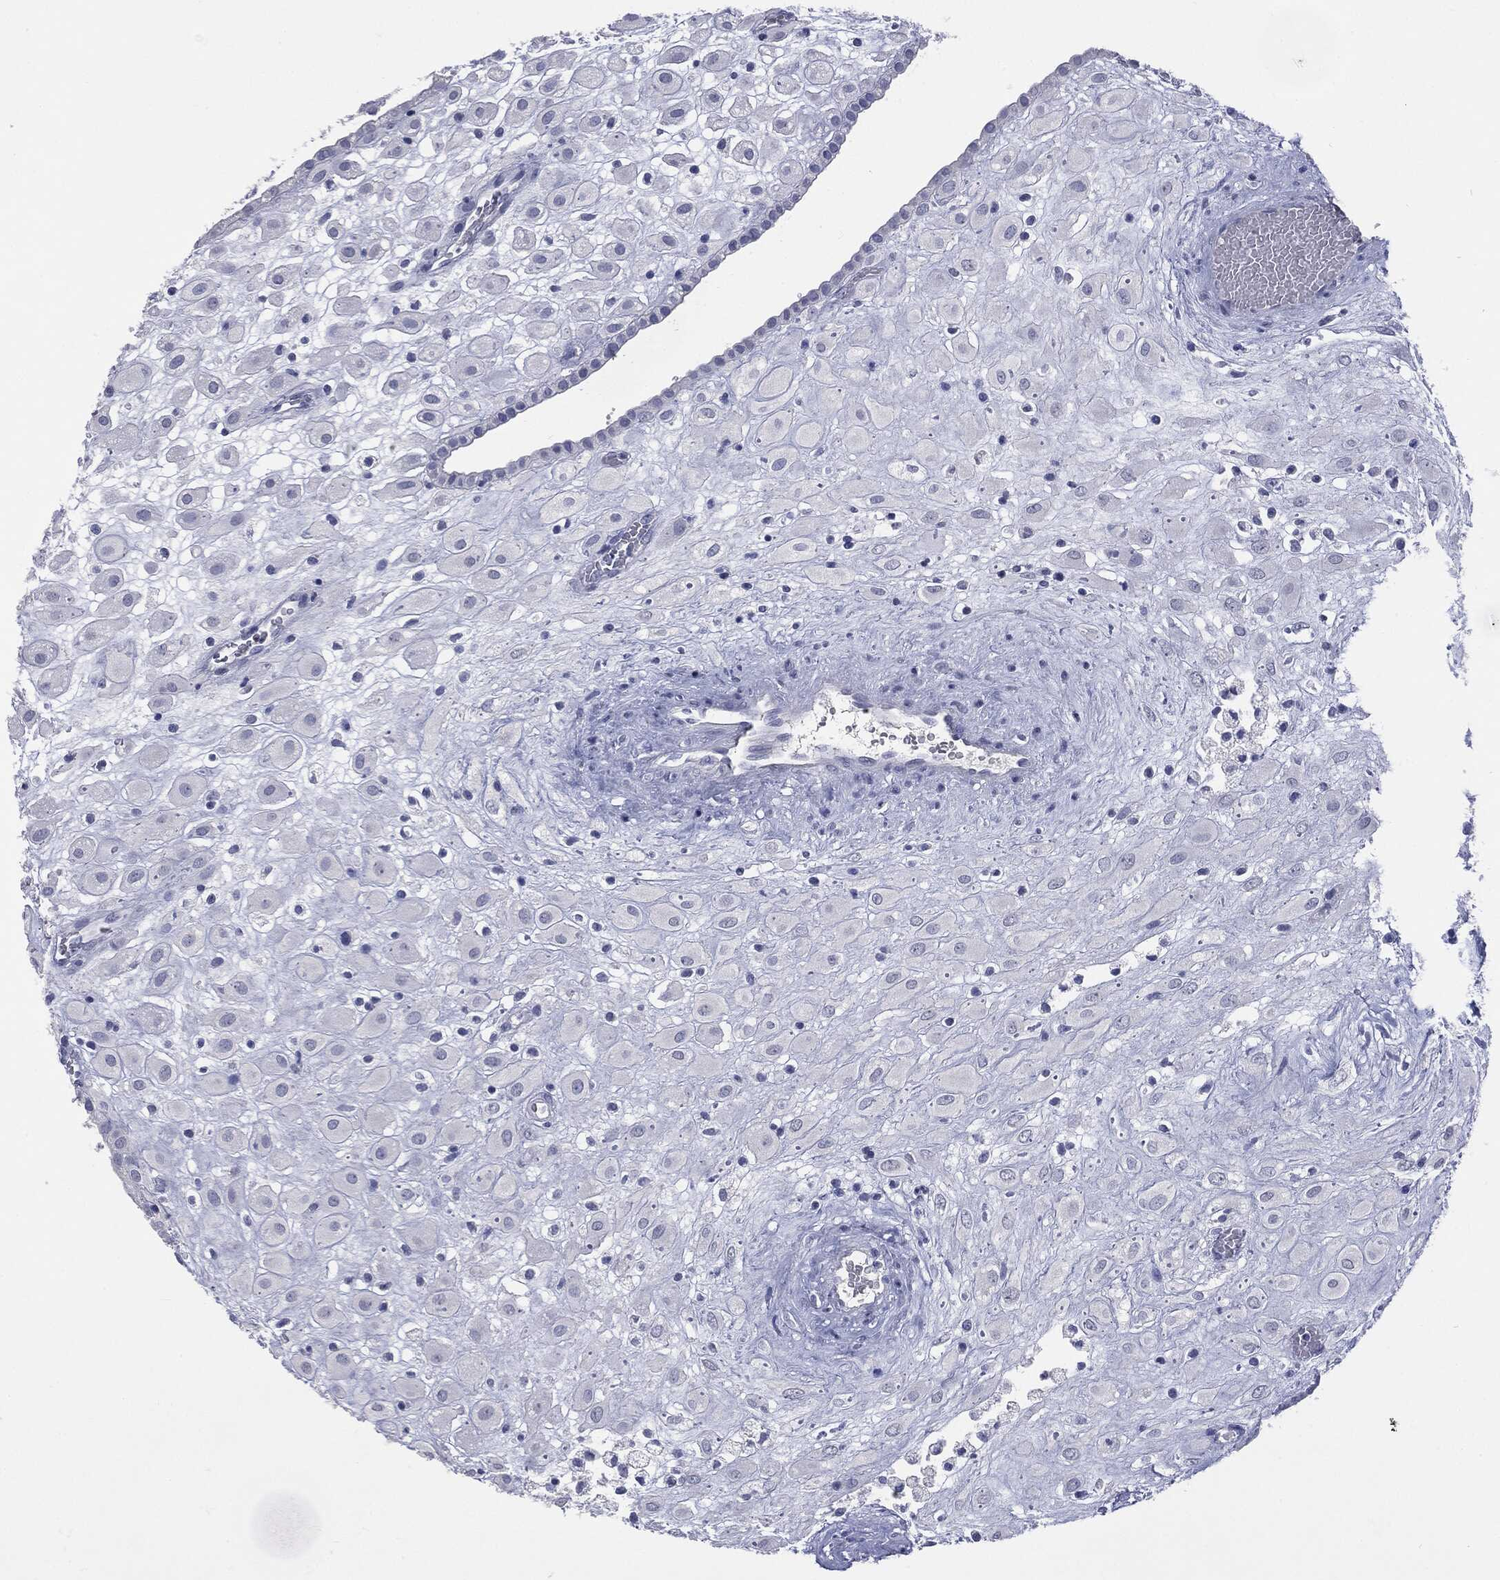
{"staining": {"intensity": "negative", "quantity": "none", "location": "none"}, "tissue": "placenta", "cell_type": "Decidual cells", "image_type": "normal", "snomed": [{"axis": "morphology", "description": "Normal tissue, NOS"}, {"axis": "topography", "description": "Placenta"}], "caption": "This micrograph is of unremarkable placenta stained with IHC to label a protein in brown with the nuclei are counter-stained blue. There is no expression in decidual cells. (DAB (3,3'-diaminobenzidine) IHC, high magnification).", "gene": "TSHB", "patient": {"sex": "female", "age": 24}}